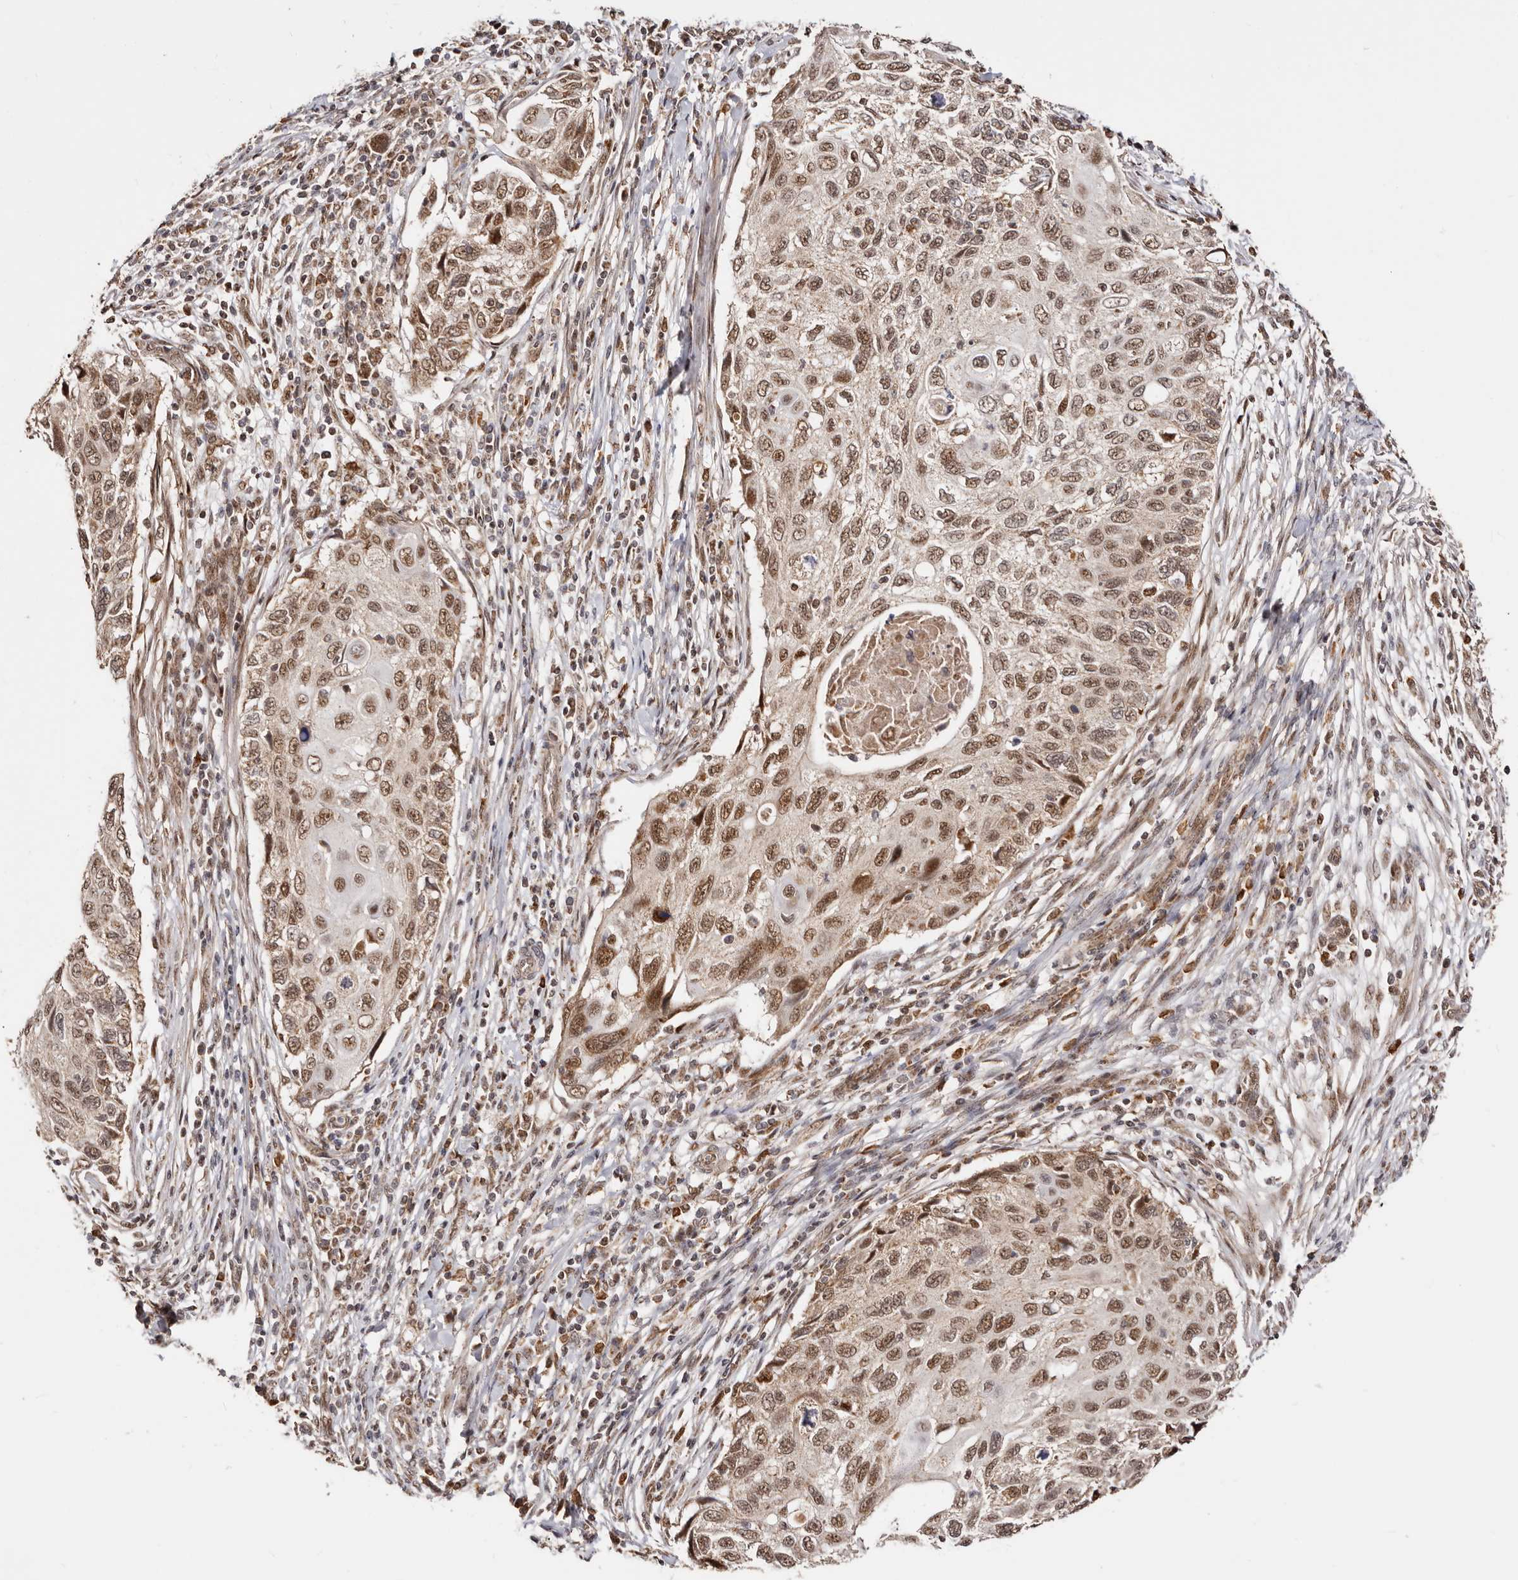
{"staining": {"intensity": "strong", "quantity": ">75%", "location": "nuclear"}, "tissue": "cervical cancer", "cell_type": "Tumor cells", "image_type": "cancer", "snomed": [{"axis": "morphology", "description": "Squamous cell carcinoma, NOS"}, {"axis": "topography", "description": "Cervix"}], "caption": "Immunohistochemistry (IHC) (DAB (3,3'-diaminobenzidine)) staining of squamous cell carcinoma (cervical) reveals strong nuclear protein staining in about >75% of tumor cells.", "gene": "SEC14L1", "patient": {"sex": "female", "age": 70}}